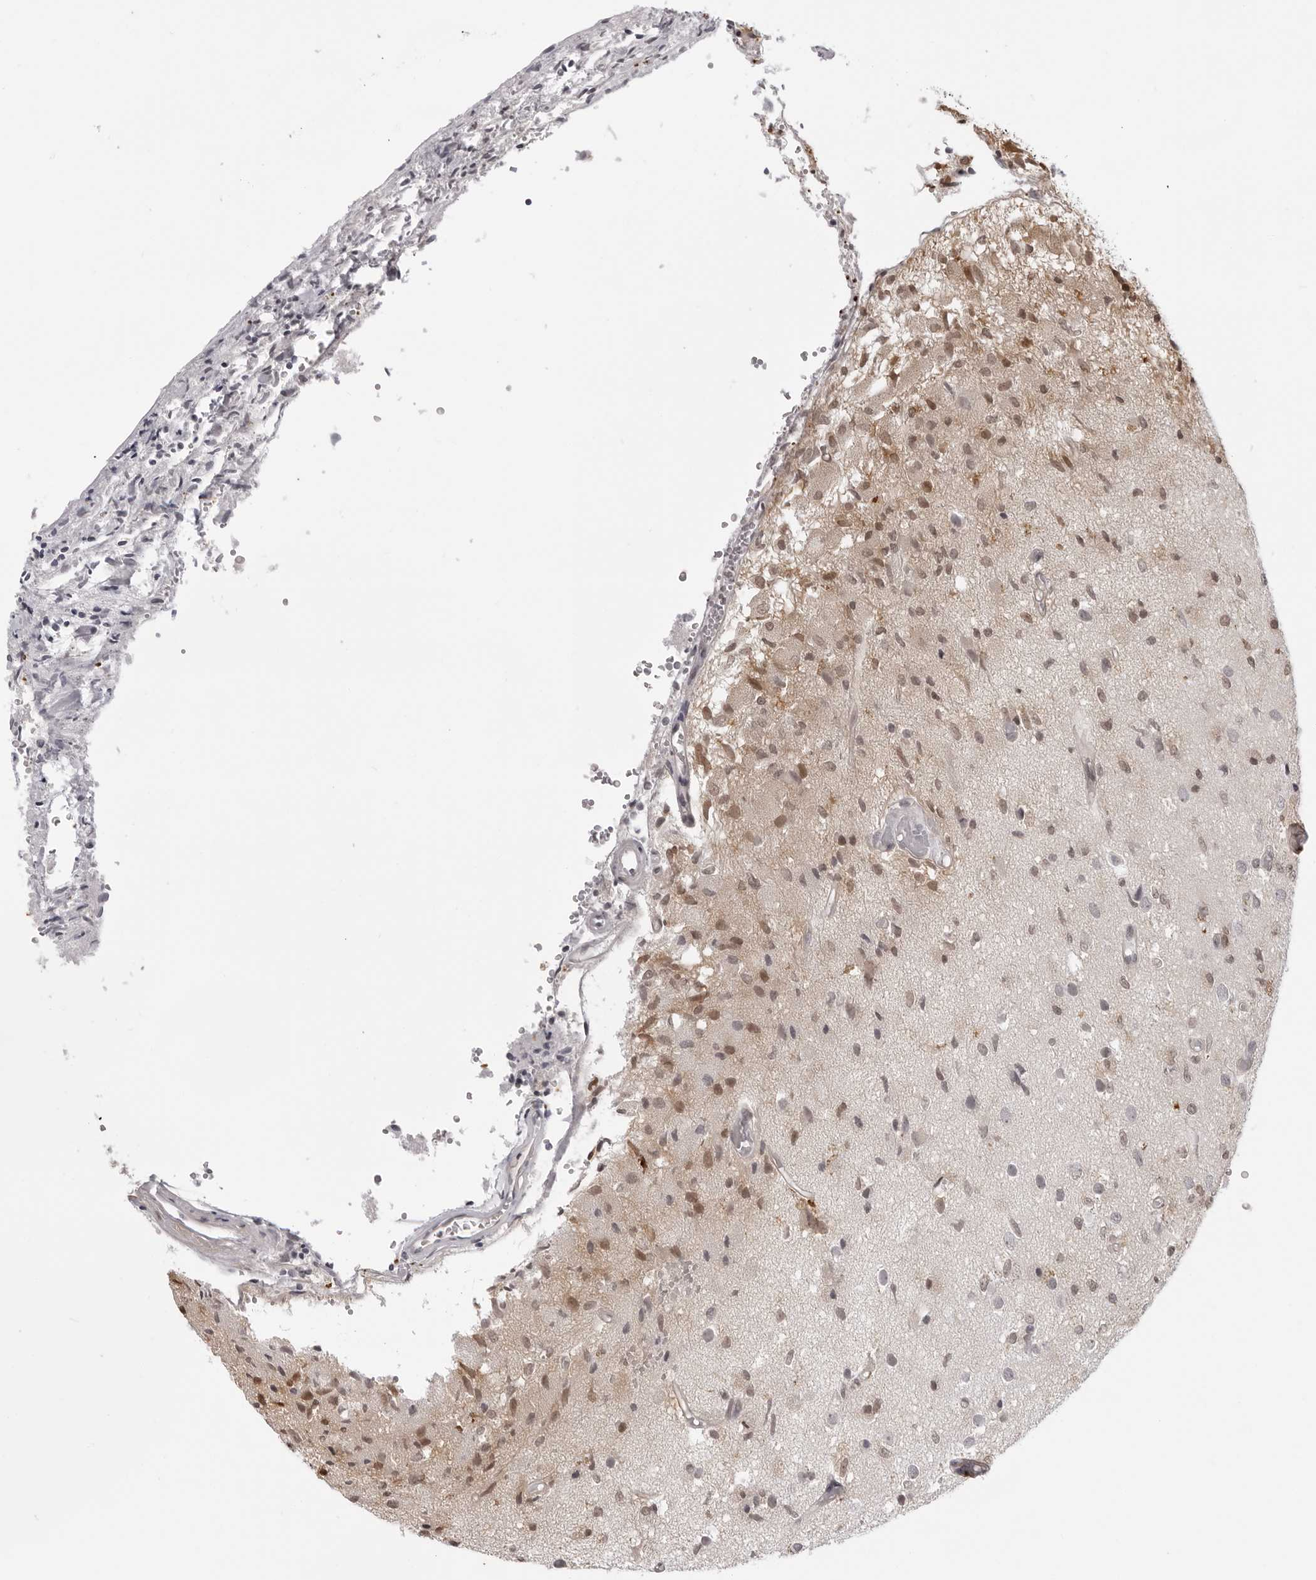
{"staining": {"intensity": "moderate", "quantity": "25%-75%", "location": "nuclear"}, "tissue": "glioma", "cell_type": "Tumor cells", "image_type": "cancer", "snomed": [{"axis": "morphology", "description": "Normal tissue, NOS"}, {"axis": "morphology", "description": "Glioma, malignant, High grade"}, {"axis": "topography", "description": "Cerebral cortex"}], "caption": "Immunohistochemical staining of glioma reveals medium levels of moderate nuclear positivity in about 25%-75% of tumor cells. (Stains: DAB in brown, nuclei in blue, Microscopy: brightfield microscopy at high magnification).", "gene": "SRGAP2", "patient": {"sex": "male", "age": 77}}